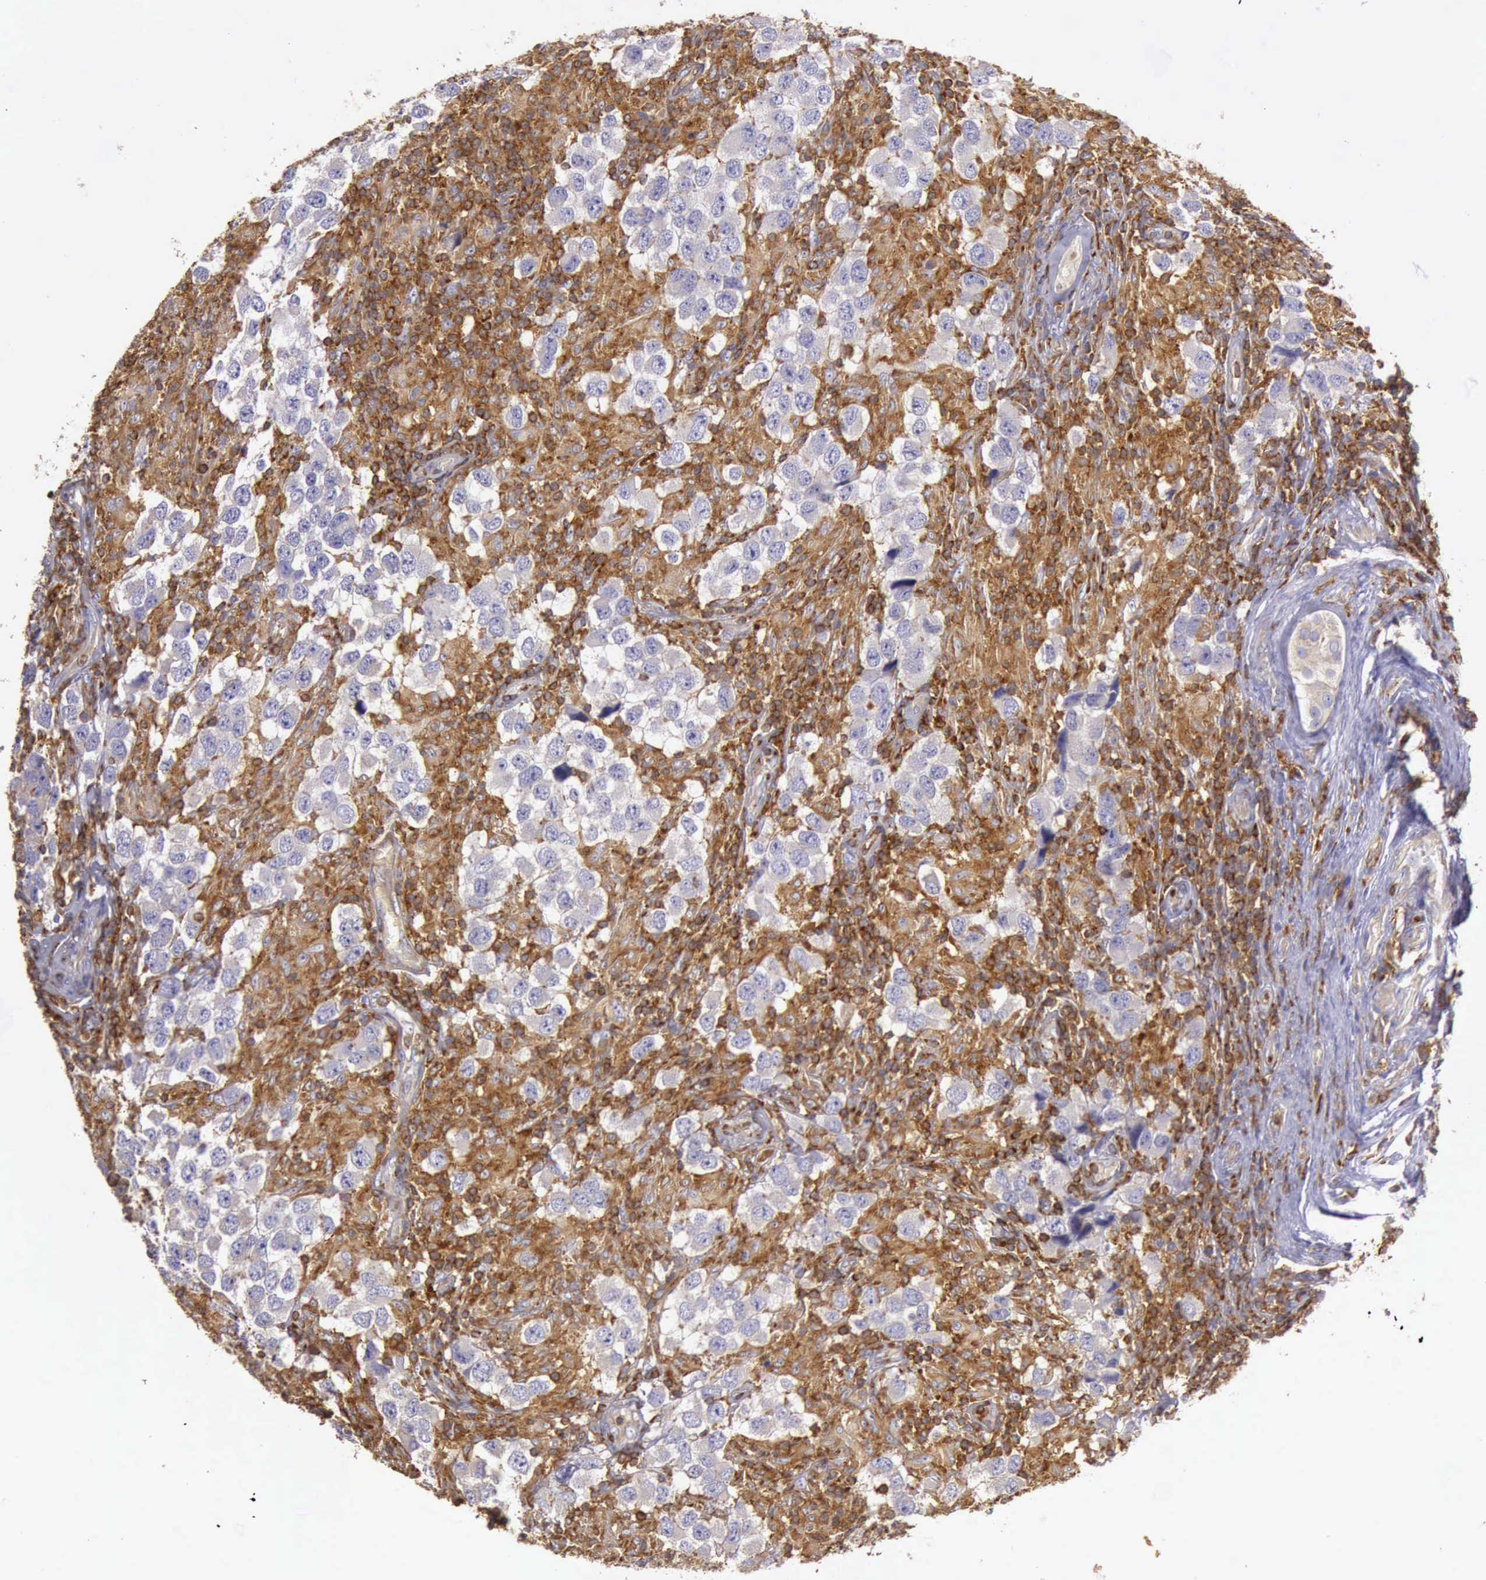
{"staining": {"intensity": "negative", "quantity": "none", "location": "none"}, "tissue": "testis cancer", "cell_type": "Tumor cells", "image_type": "cancer", "snomed": [{"axis": "morphology", "description": "Carcinoma, Embryonal, NOS"}, {"axis": "topography", "description": "Testis"}], "caption": "Testis cancer was stained to show a protein in brown. There is no significant staining in tumor cells. Brightfield microscopy of immunohistochemistry stained with DAB (brown) and hematoxylin (blue), captured at high magnification.", "gene": "ARHGAP4", "patient": {"sex": "male", "age": 21}}